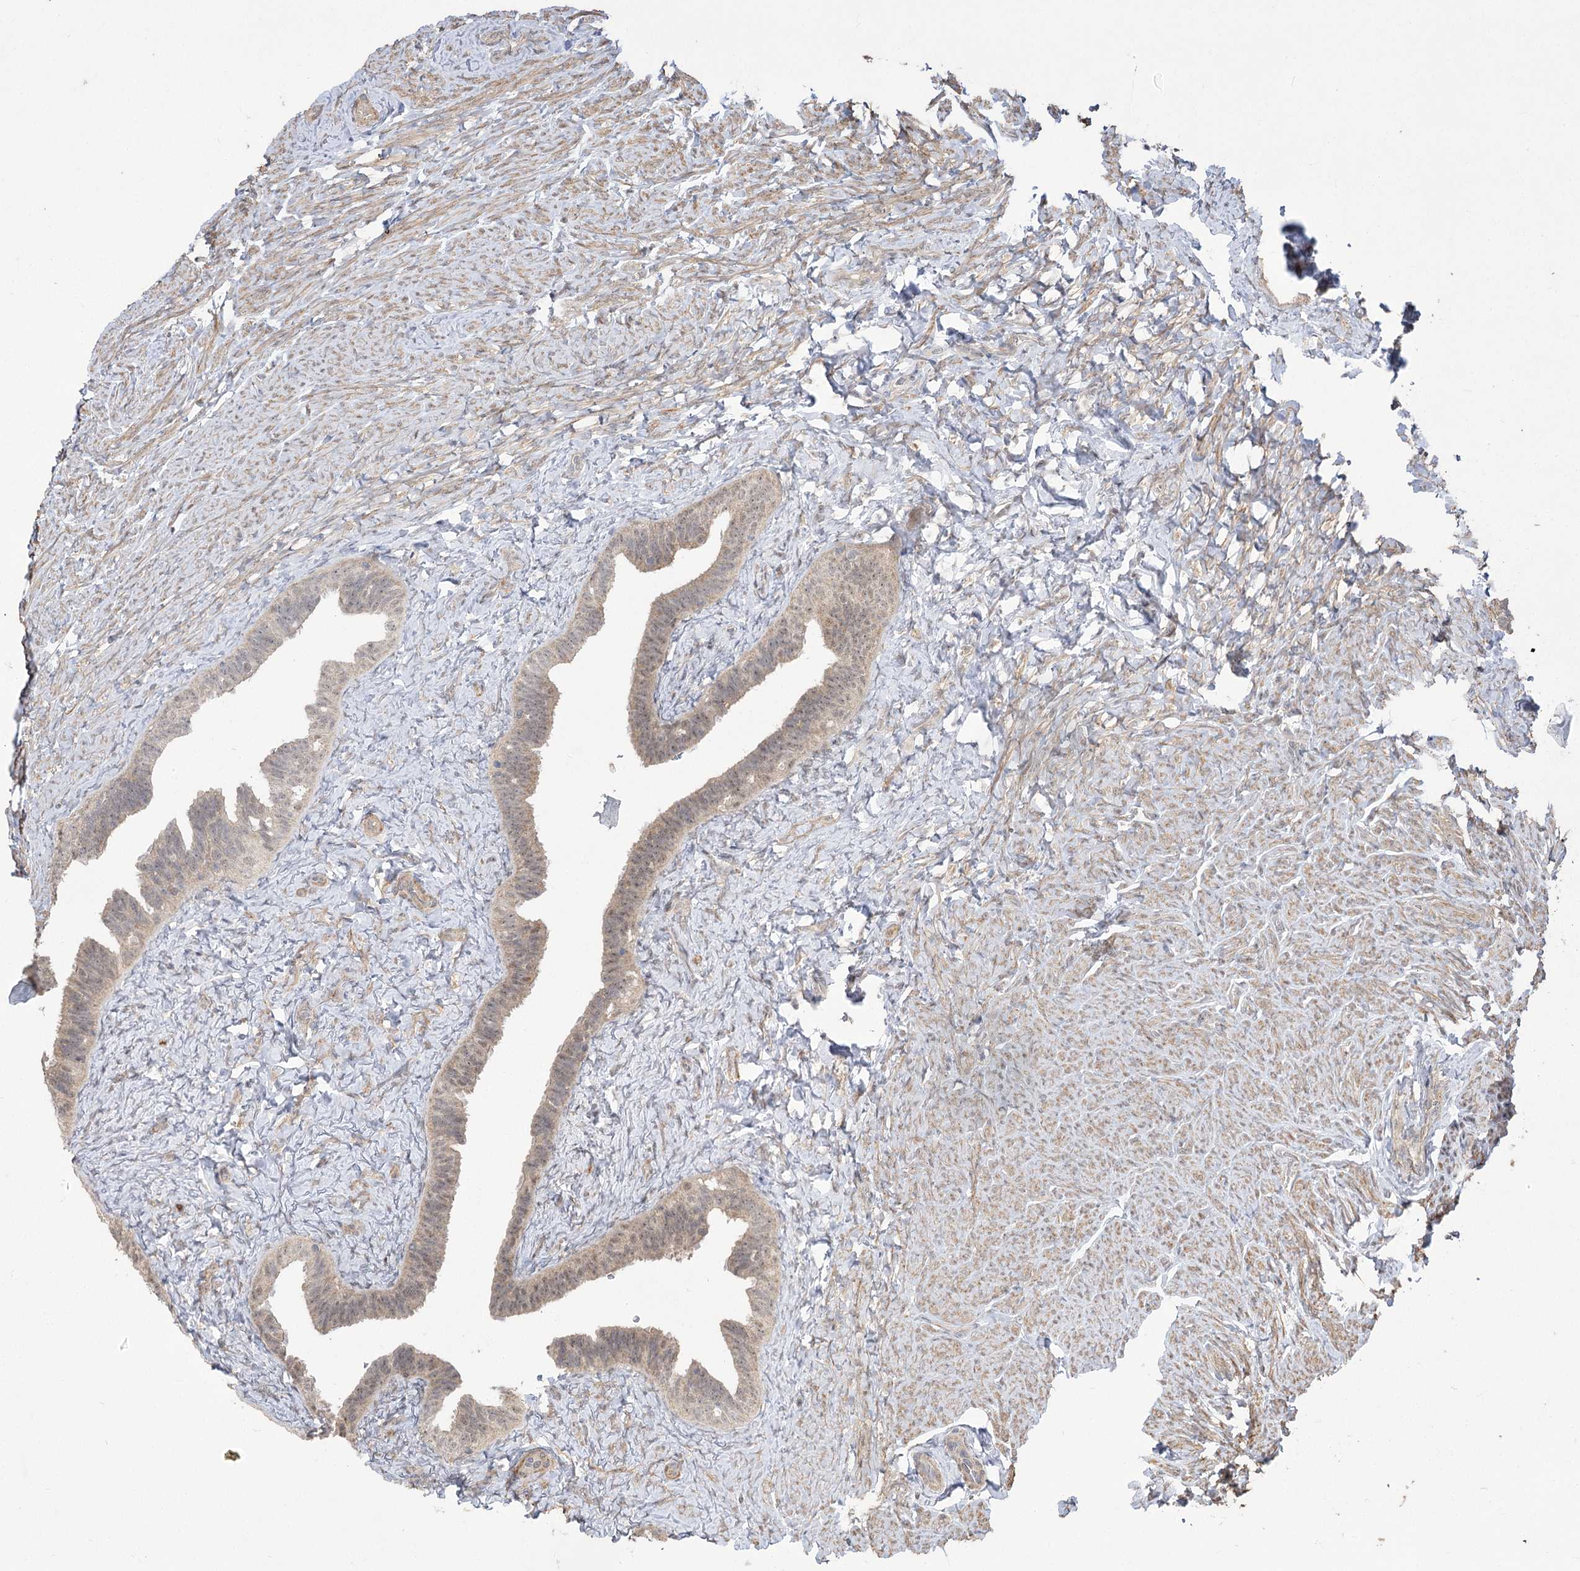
{"staining": {"intensity": "weak", "quantity": ">75%", "location": "cytoplasmic/membranous,nuclear"}, "tissue": "fallopian tube", "cell_type": "Glandular cells", "image_type": "normal", "snomed": [{"axis": "morphology", "description": "Normal tissue, NOS"}, {"axis": "topography", "description": "Fallopian tube"}], "caption": "Protein analysis of normal fallopian tube displays weak cytoplasmic/membranous,nuclear positivity in approximately >75% of glandular cells. The staining is performed using DAB brown chromogen to label protein expression. The nuclei are counter-stained blue using hematoxylin.", "gene": "TENM2", "patient": {"sex": "female", "age": 39}}